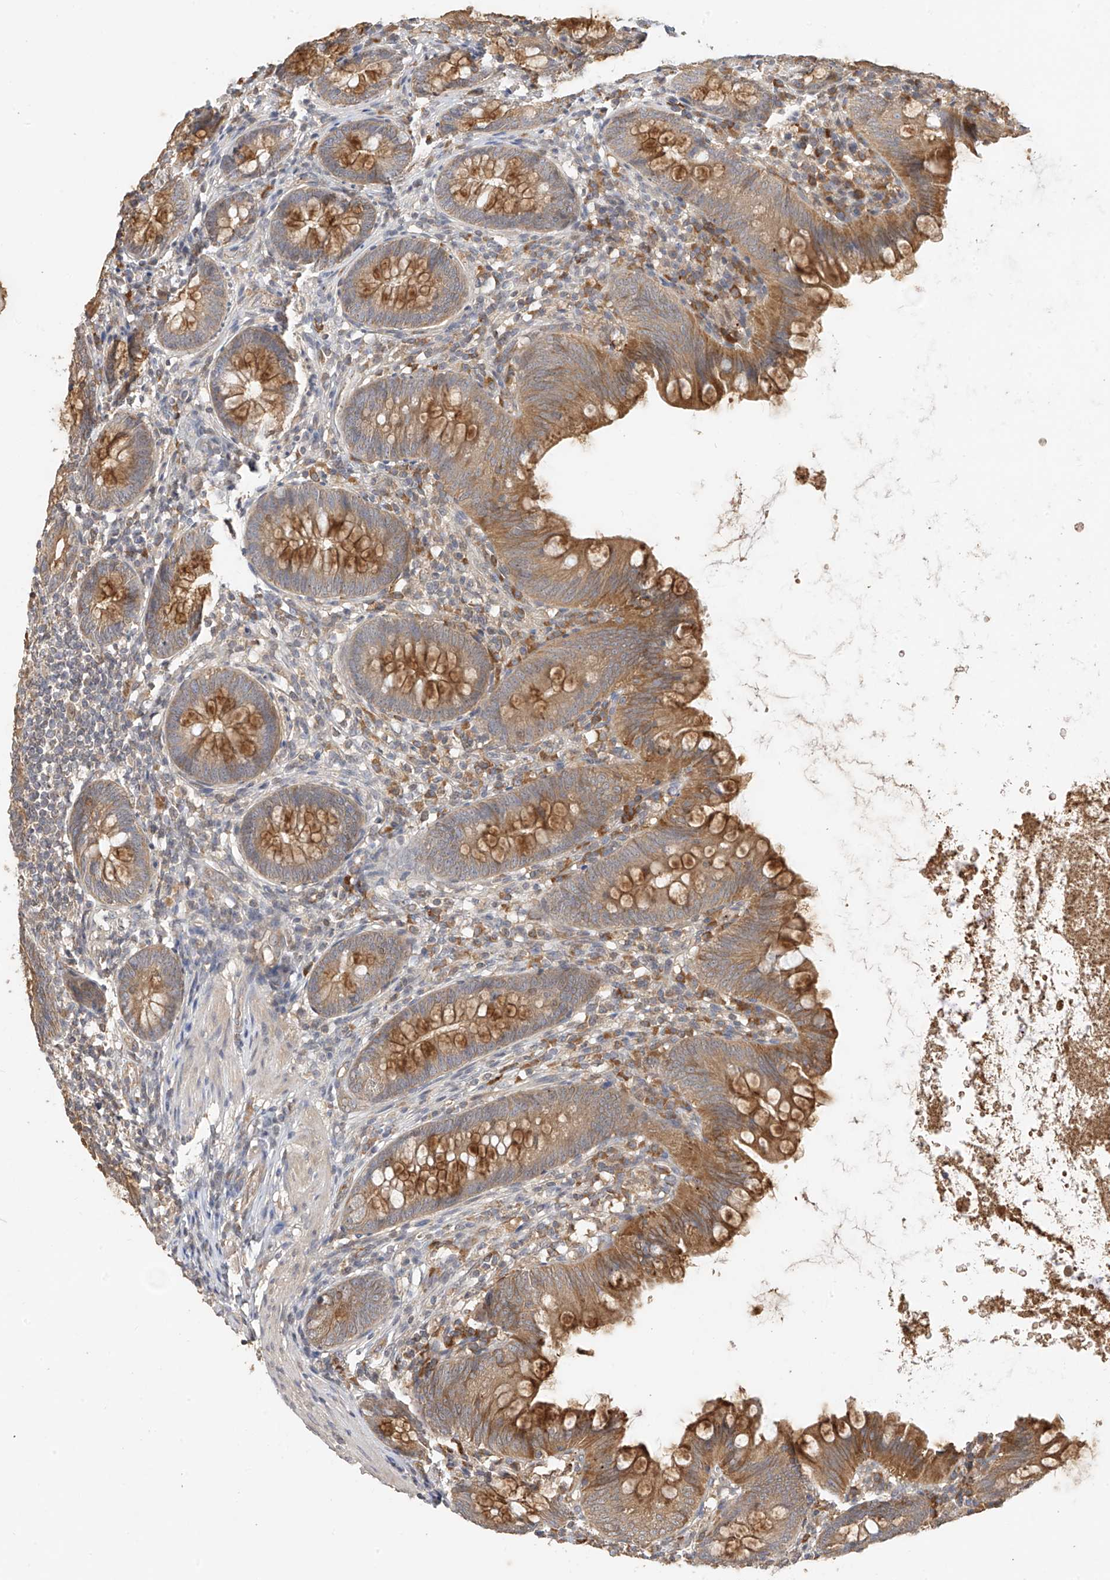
{"staining": {"intensity": "moderate", "quantity": ">75%", "location": "cytoplasmic/membranous"}, "tissue": "appendix", "cell_type": "Glandular cells", "image_type": "normal", "snomed": [{"axis": "morphology", "description": "Normal tissue, NOS"}, {"axis": "topography", "description": "Appendix"}], "caption": "An image of human appendix stained for a protein shows moderate cytoplasmic/membranous brown staining in glandular cells.", "gene": "OFD1", "patient": {"sex": "female", "age": 62}}